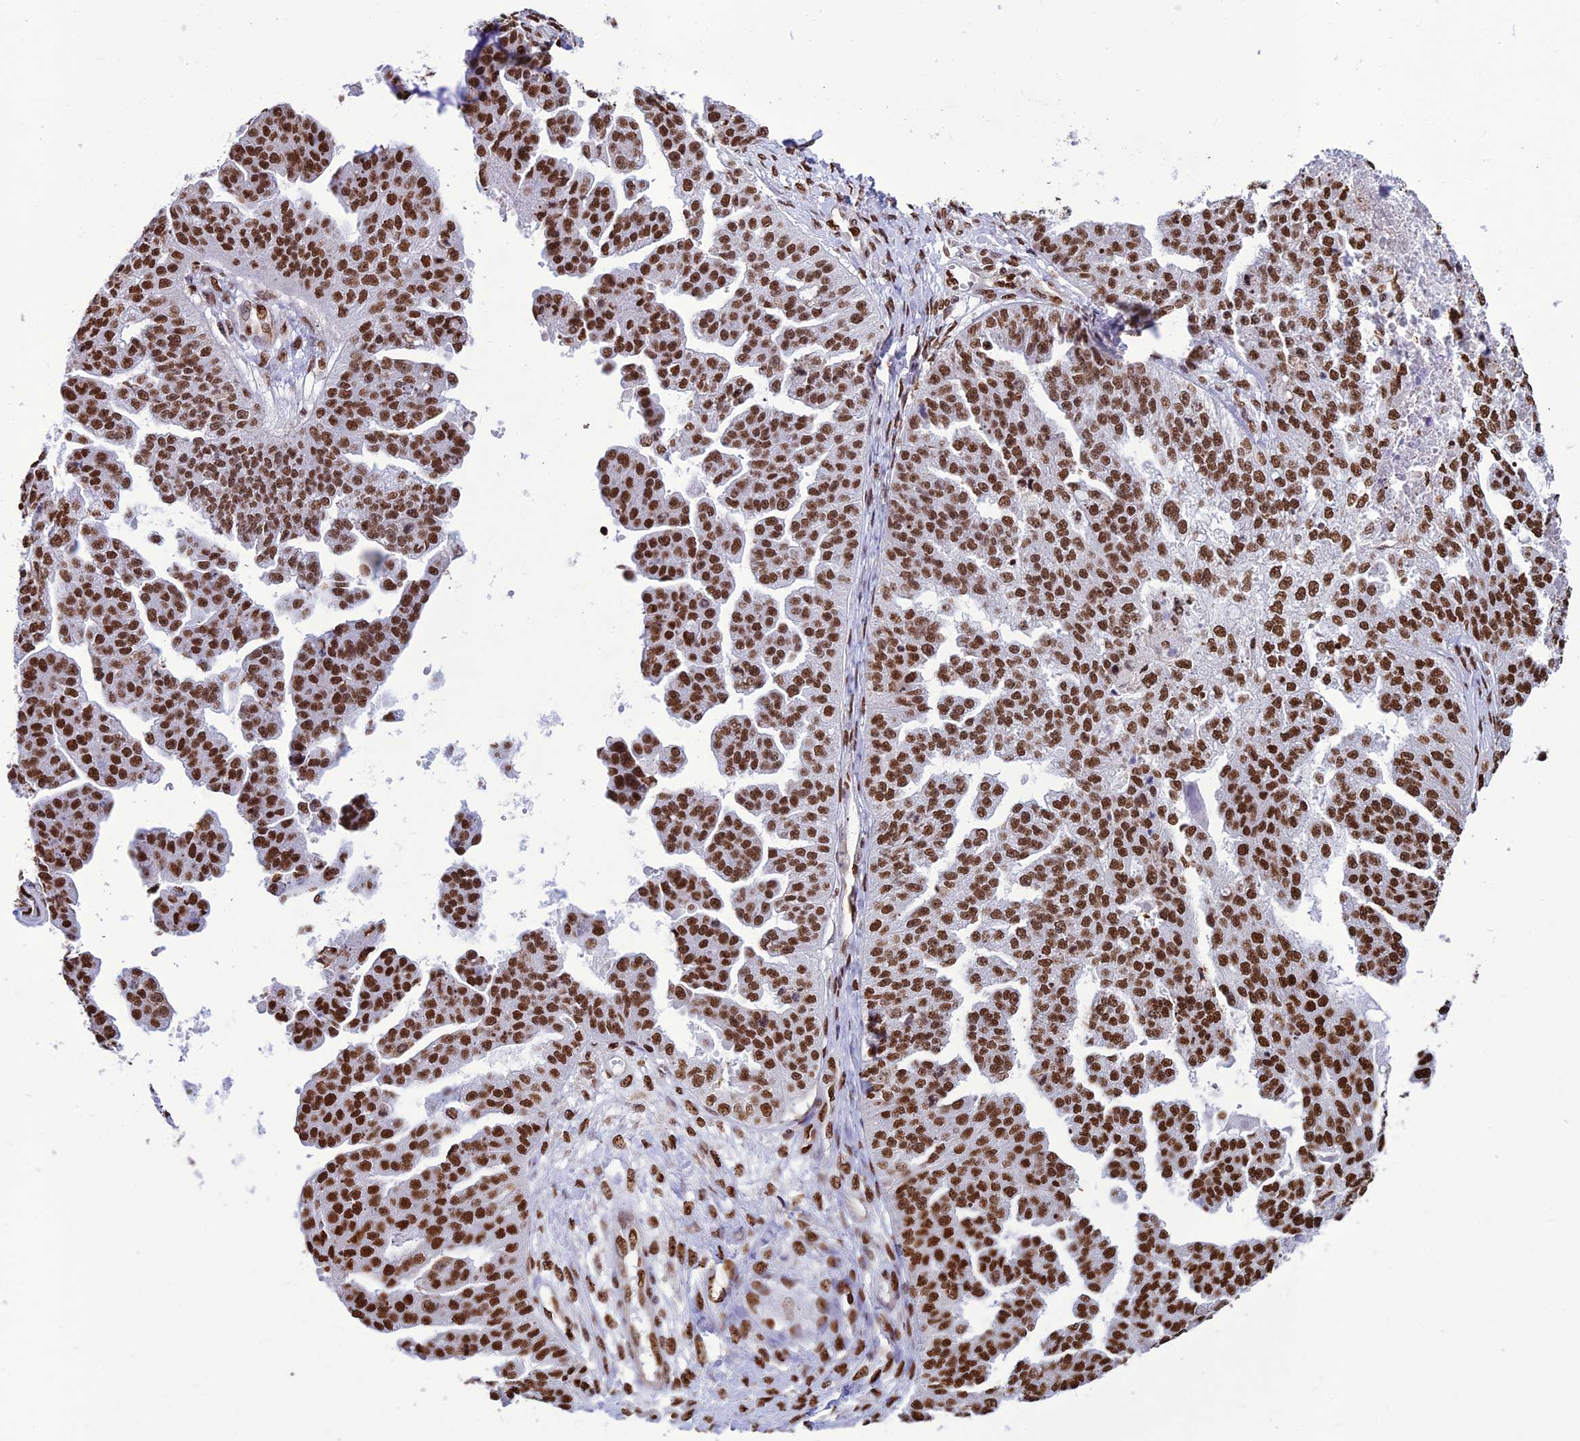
{"staining": {"intensity": "strong", "quantity": ">75%", "location": "nuclear"}, "tissue": "ovarian cancer", "cell_type": "Tumor cells", "image_type": "cancer", "snomed": [{"axis": "morphology", "description": "Cystadenocarcinoma, serous, NOS"}, {"axis": "topography", "description": "Ovary"}], "caption": "Immunohistochemical staining of human serous cystadenocarcinoma (ovarian) exhibits strong nuclear protein positivity in approximately >75% of tumor cells.", "gene": "INO80E", "patient": {"sex": "female", "age": 58}}